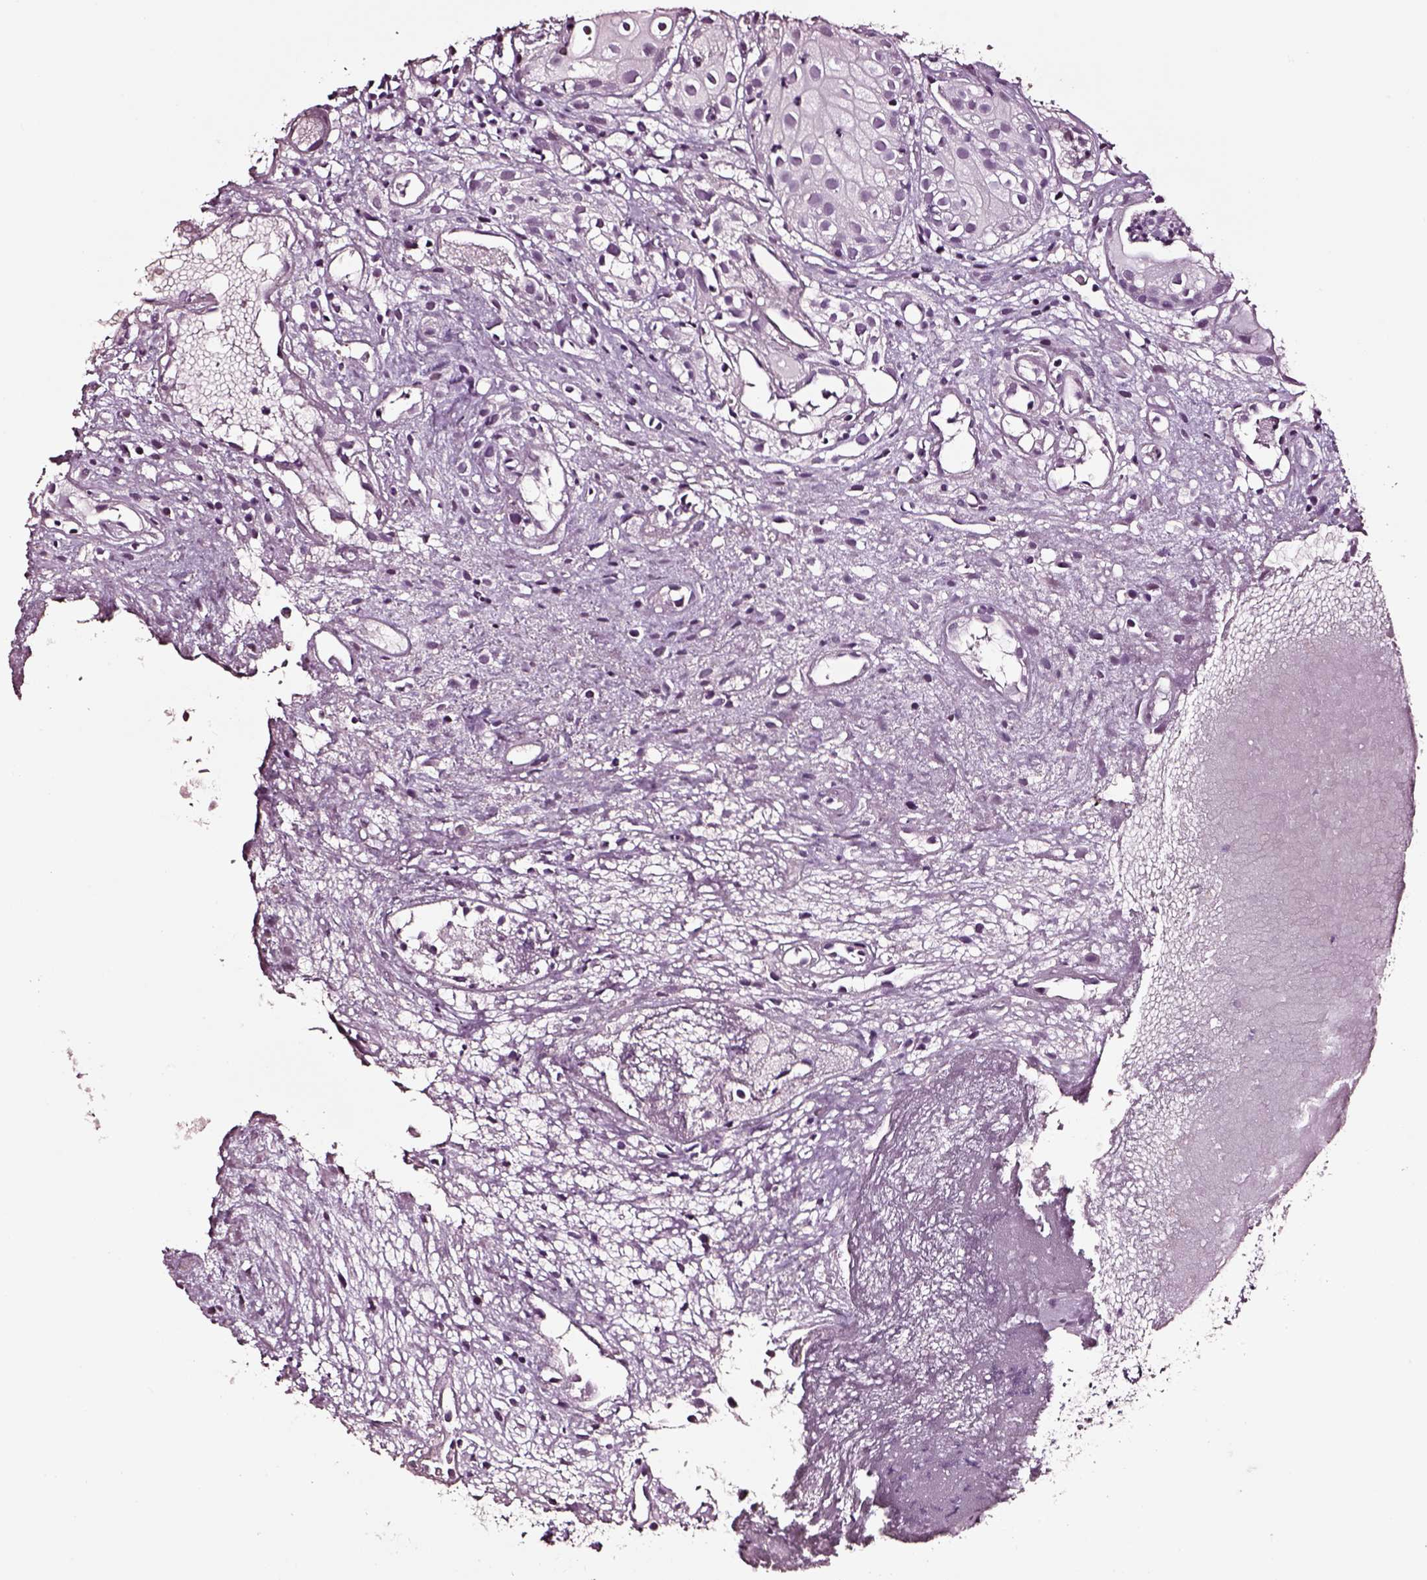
{"staining": {"intensity": "negative", "quantity": "none", "location": "none"}, "tissue": "prostate cancer", "cell_type": "Tumor cells", "image_type": "cancer", "snomed": [{"axis": "morphology", "description": "Adenocarcinoma, High grade"}, {"axis": "topography", "description": "Prostate"}], "caption": "The photomicrograph reveals no staining of tumor cells in prostate cancer.", "gene": "SMIM17", "patient": {"sex": "male", "age": 79}}